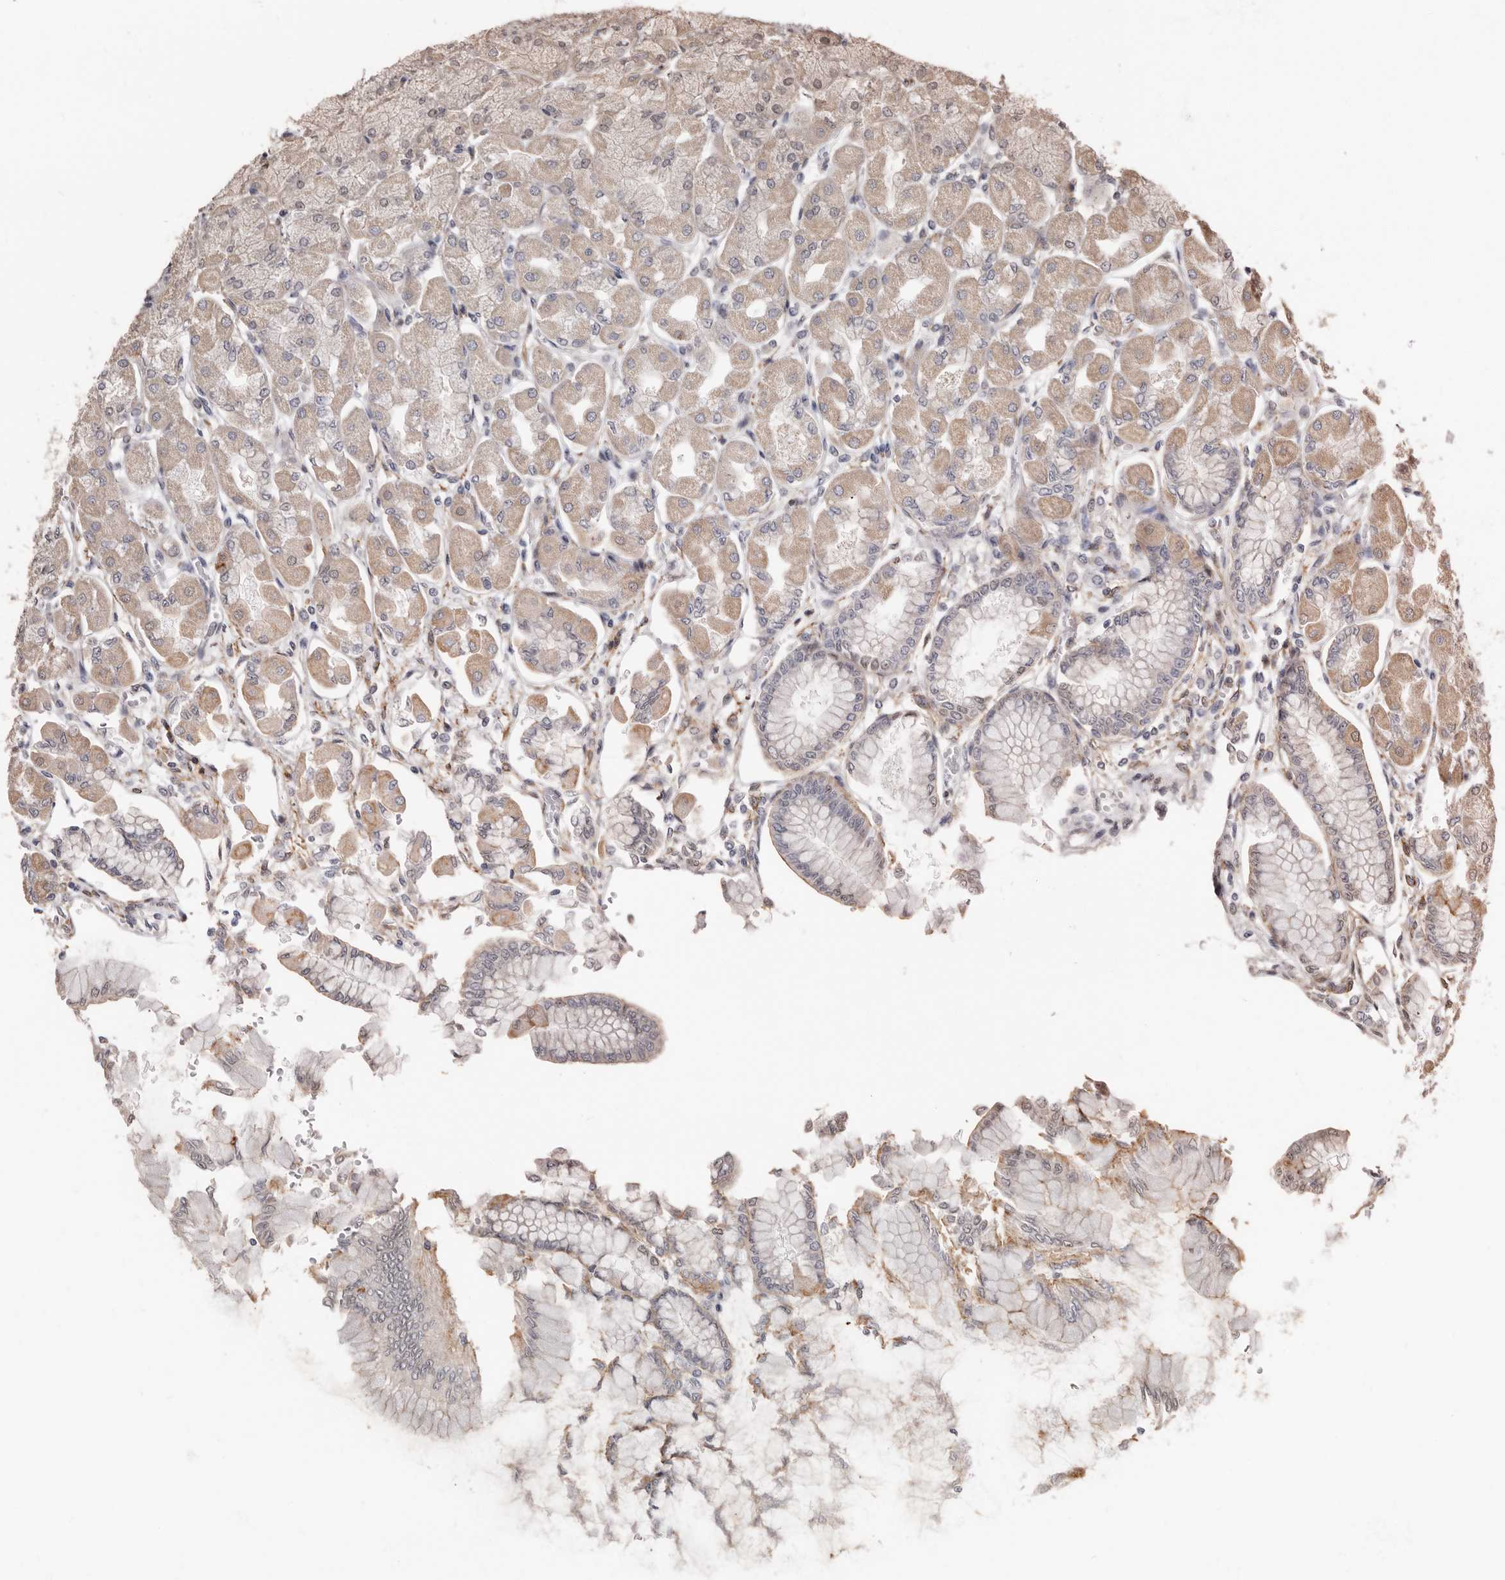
{"staining": {"intensity": "moderate", "quantity": ">75%", "location": "cytoplasmic/membranous,nuclear"}, "tissue": "stomach", "cell_type": "Glandular cells", "image_type": "normal", "snomed": [{"axis": "morphology", "description": "Normal tissue, NOS"}, {"axis": "topography", "description": "Stomach, upper"}], "caption": "An immunohistochemistry (IHC) micrograph of unremarkable tissue is shown. Protein staining in brown labels moderate cytoplasmic/membranous,nuclear positivity in stomach within glandular cells.", "gene": "LRGUK", "patient": {"sex": "female", "age": 56}}